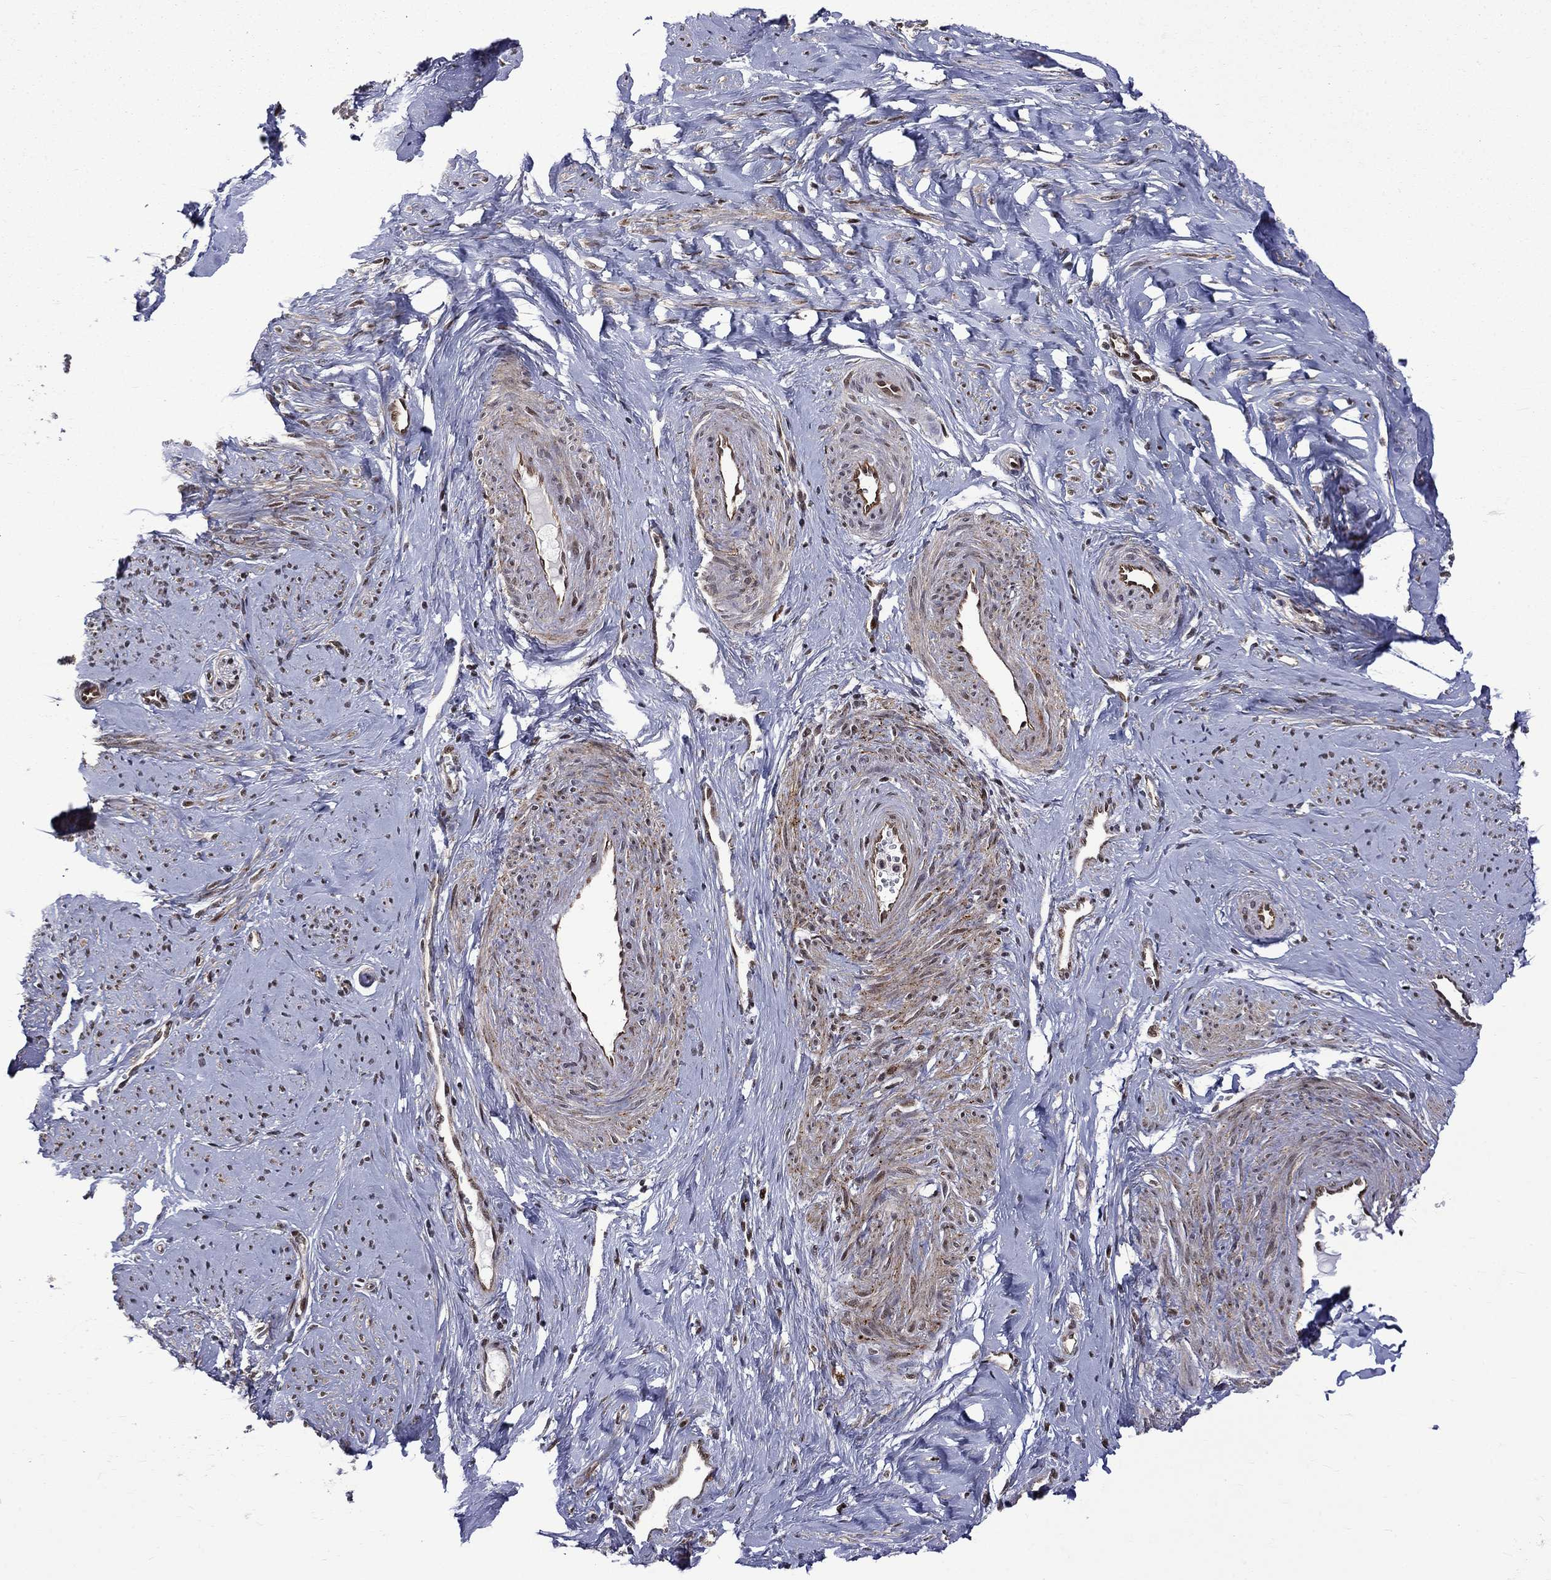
{"staining": {"intensity": "strong", "quantity": ">75%", "location": "nuclear"}, "tissue": "smooth muscle", "cell_type": "Smooth muscle cells", "image_type": "normal", "snomed": [{"axis": "morphology", "description": "Normal tissue, NOS"}, {"axis": "topography", "description": "Smooth muscle"}], "caption": "IHC of unremarkable smooth muscle exhibits high levels of strong nuclear expression in approximately >75% of smooth muscle cells. The staining was performed using DAB to visualize the protein expression in brown, while the nuclei were stained in blue with hematoxylin (Magnification: 20x).", "gene": "KPNA3", "patient": {"sex": "female", "age": 48}}